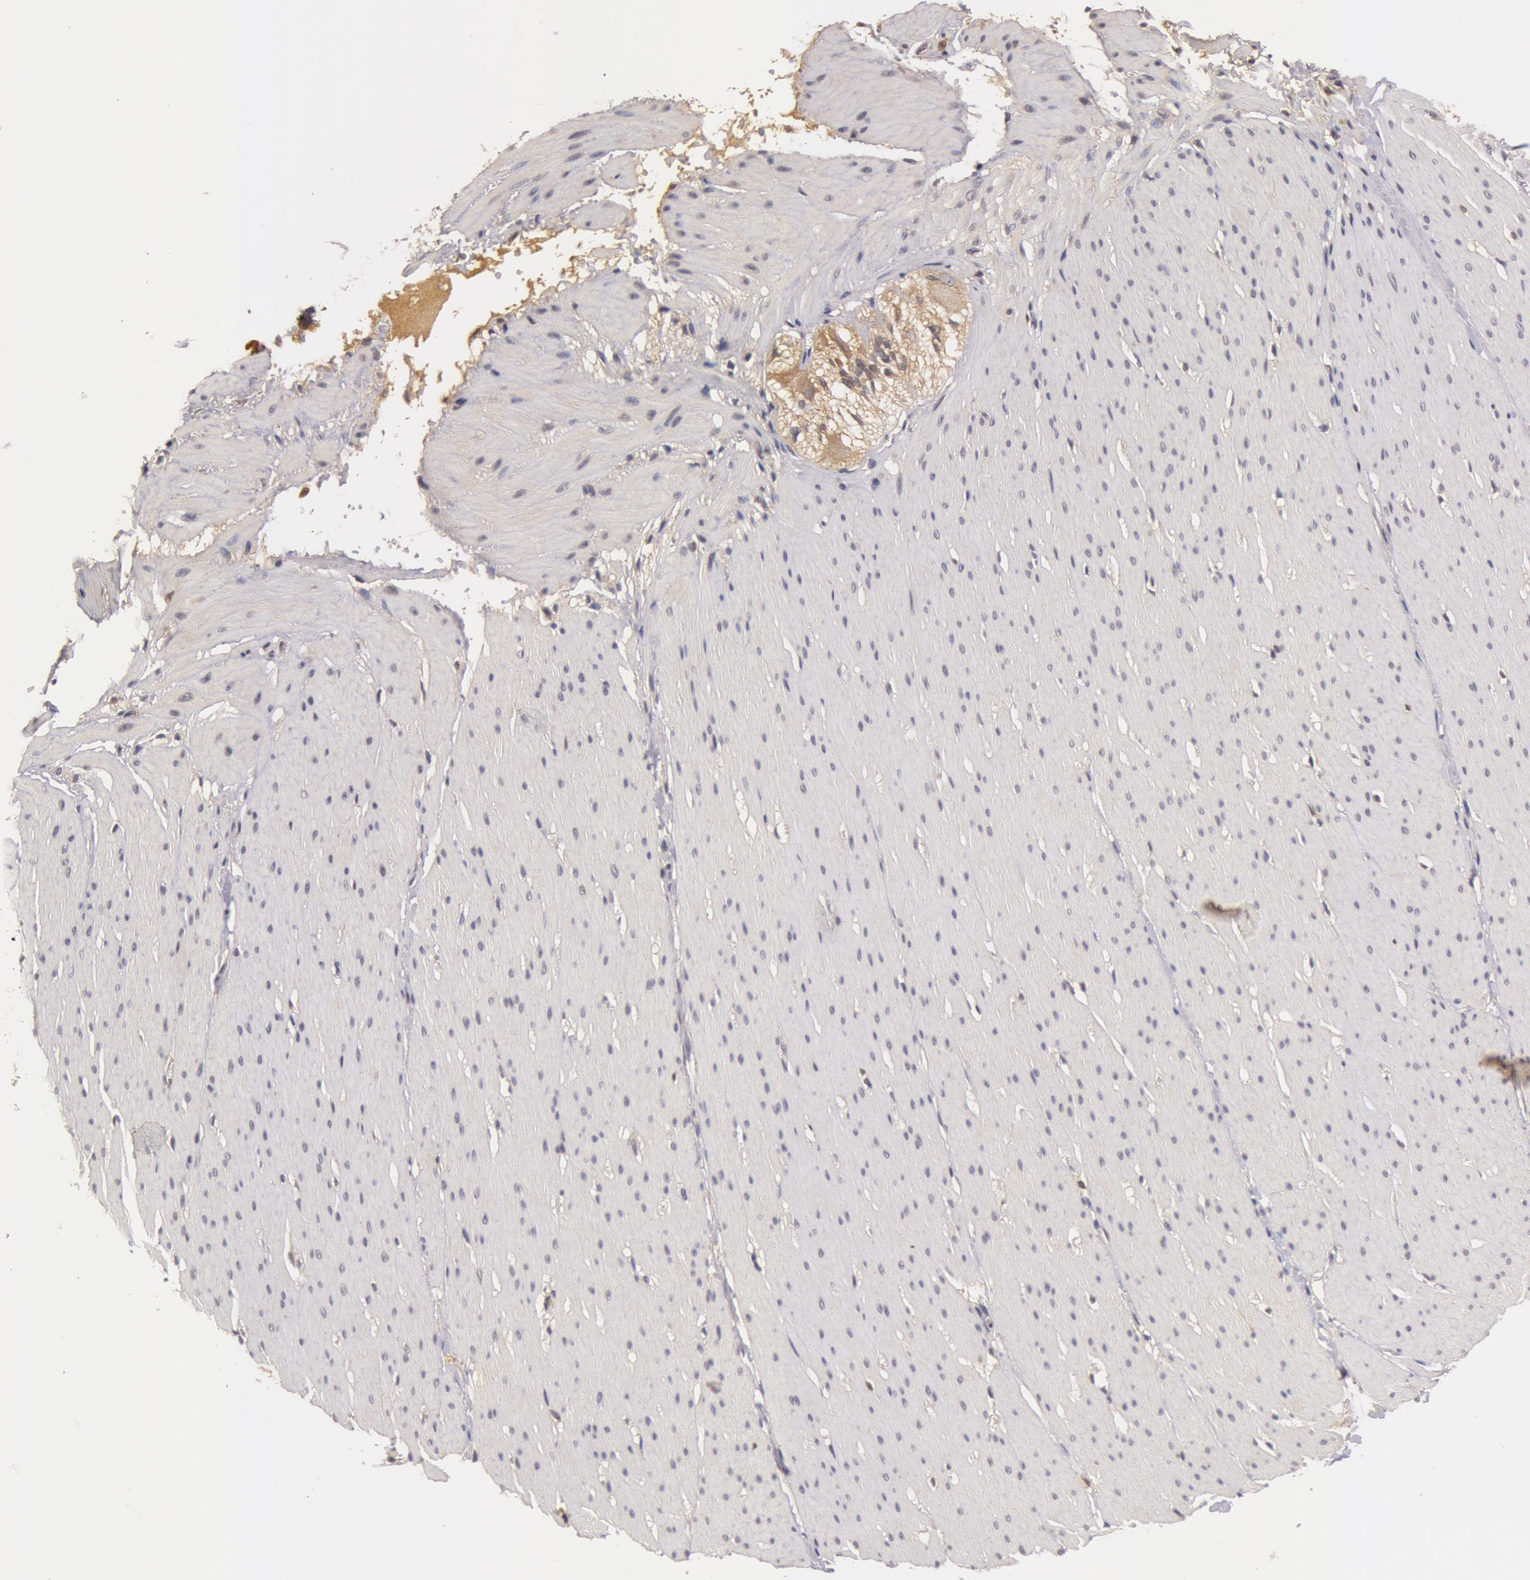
{"staining": {"intensity": "weak", "quantity": ">75%", "location": "cytoplasmic/membranous"}, "tissue": "smooth muscle", "cell_type": "Smooth muscle cells", "image_type": "normal", "snomed": [{"axis": "morphology", "description": "Normal tissue, NOS"}, {"axis": "topography", "description": "Smooth muscle"}, {"axis": "topography", "description": "Colon"}], "caption": "A photomicrograph of smooth muscle stained for a protein exhibits weak cytoplasmic/membranous brown staining in smooth muscle cells.", "gene": "BCHE", "patient": {"sex": "male", "age": 67}}